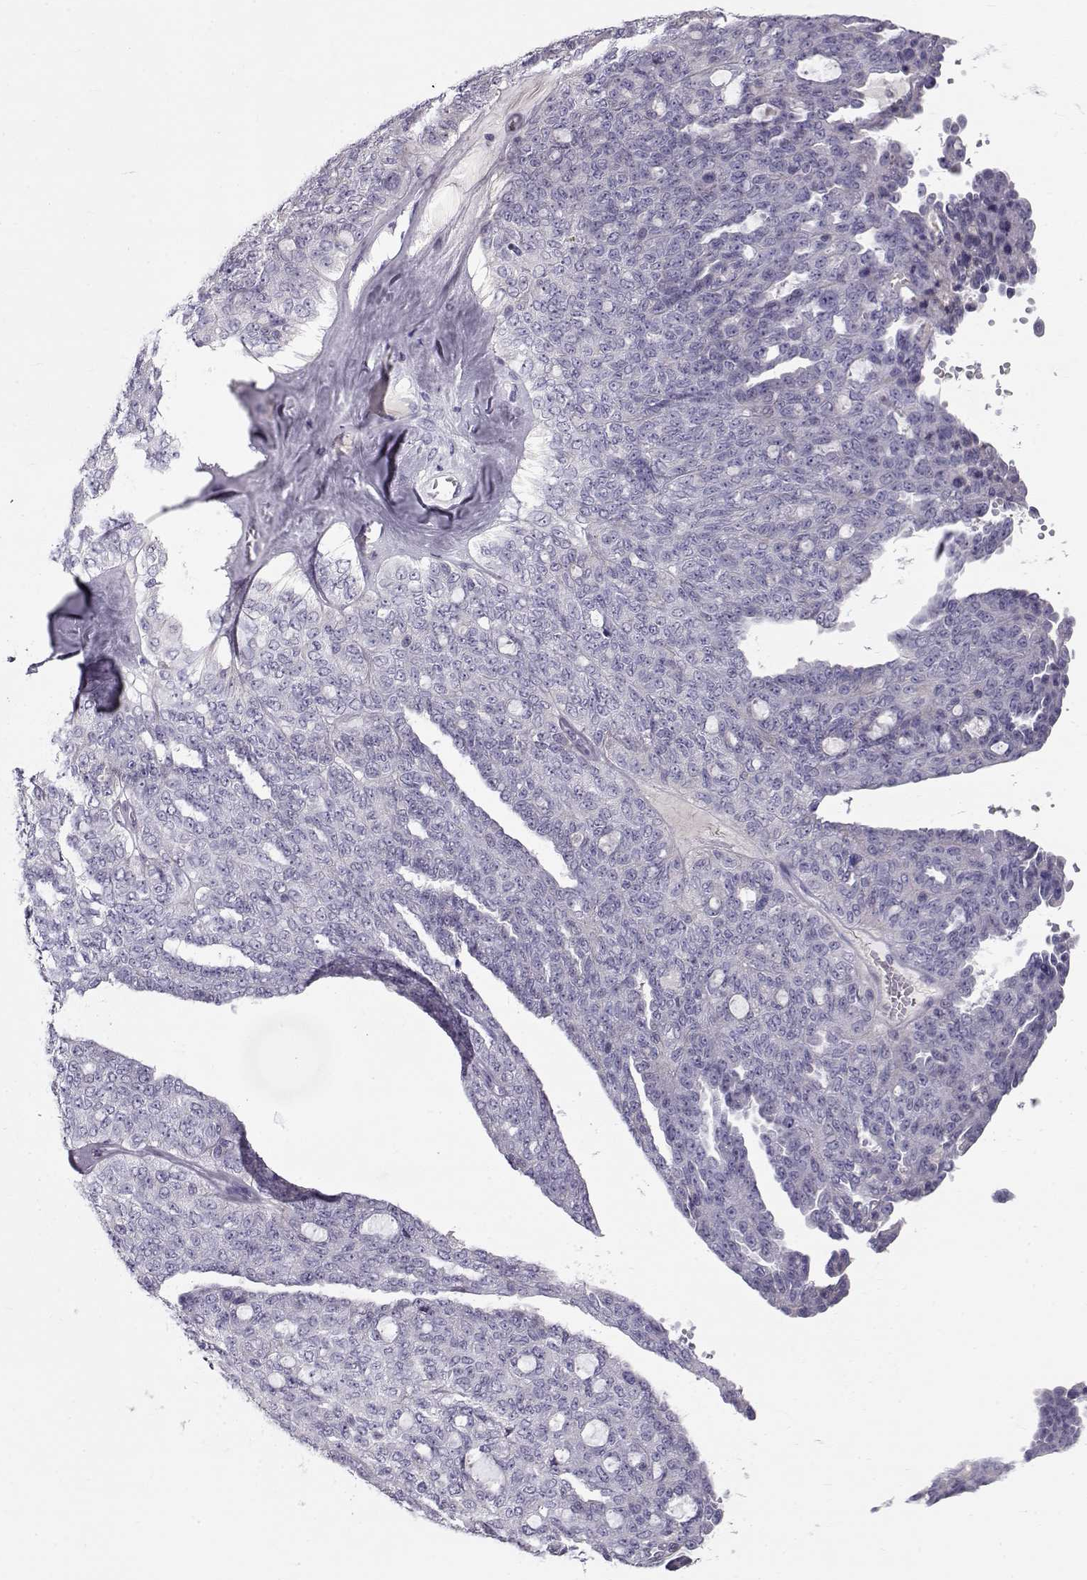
{"staining": {"intensity": "negative", "quantity": "none", "location": "none"}, "tissue": "ovarian cancer", "cell_type": "Tumor cells", "image_type": "cancer", "snomed": [{"axis": "morphology", "description": "Cystadenocarcinoma, serous, NOS"}, {"axis": "topography", "description": "Ovary"}], "caption": "High magnification brightfield microscopy of ovarian serous cystadenocarcinoma stained with DAB (brown) and counterstained with hematoxylin (blue): tumor cells show no significant expression. The staining was performed using DAB (3,3'-diaminobenzidine) to visualize the protein expression in brown, while the nuclei were stained in blue with hematoxylin (Magnification: 20x).", "gene": "GPR26", "patient": {"sex": "female", "age": 71}}